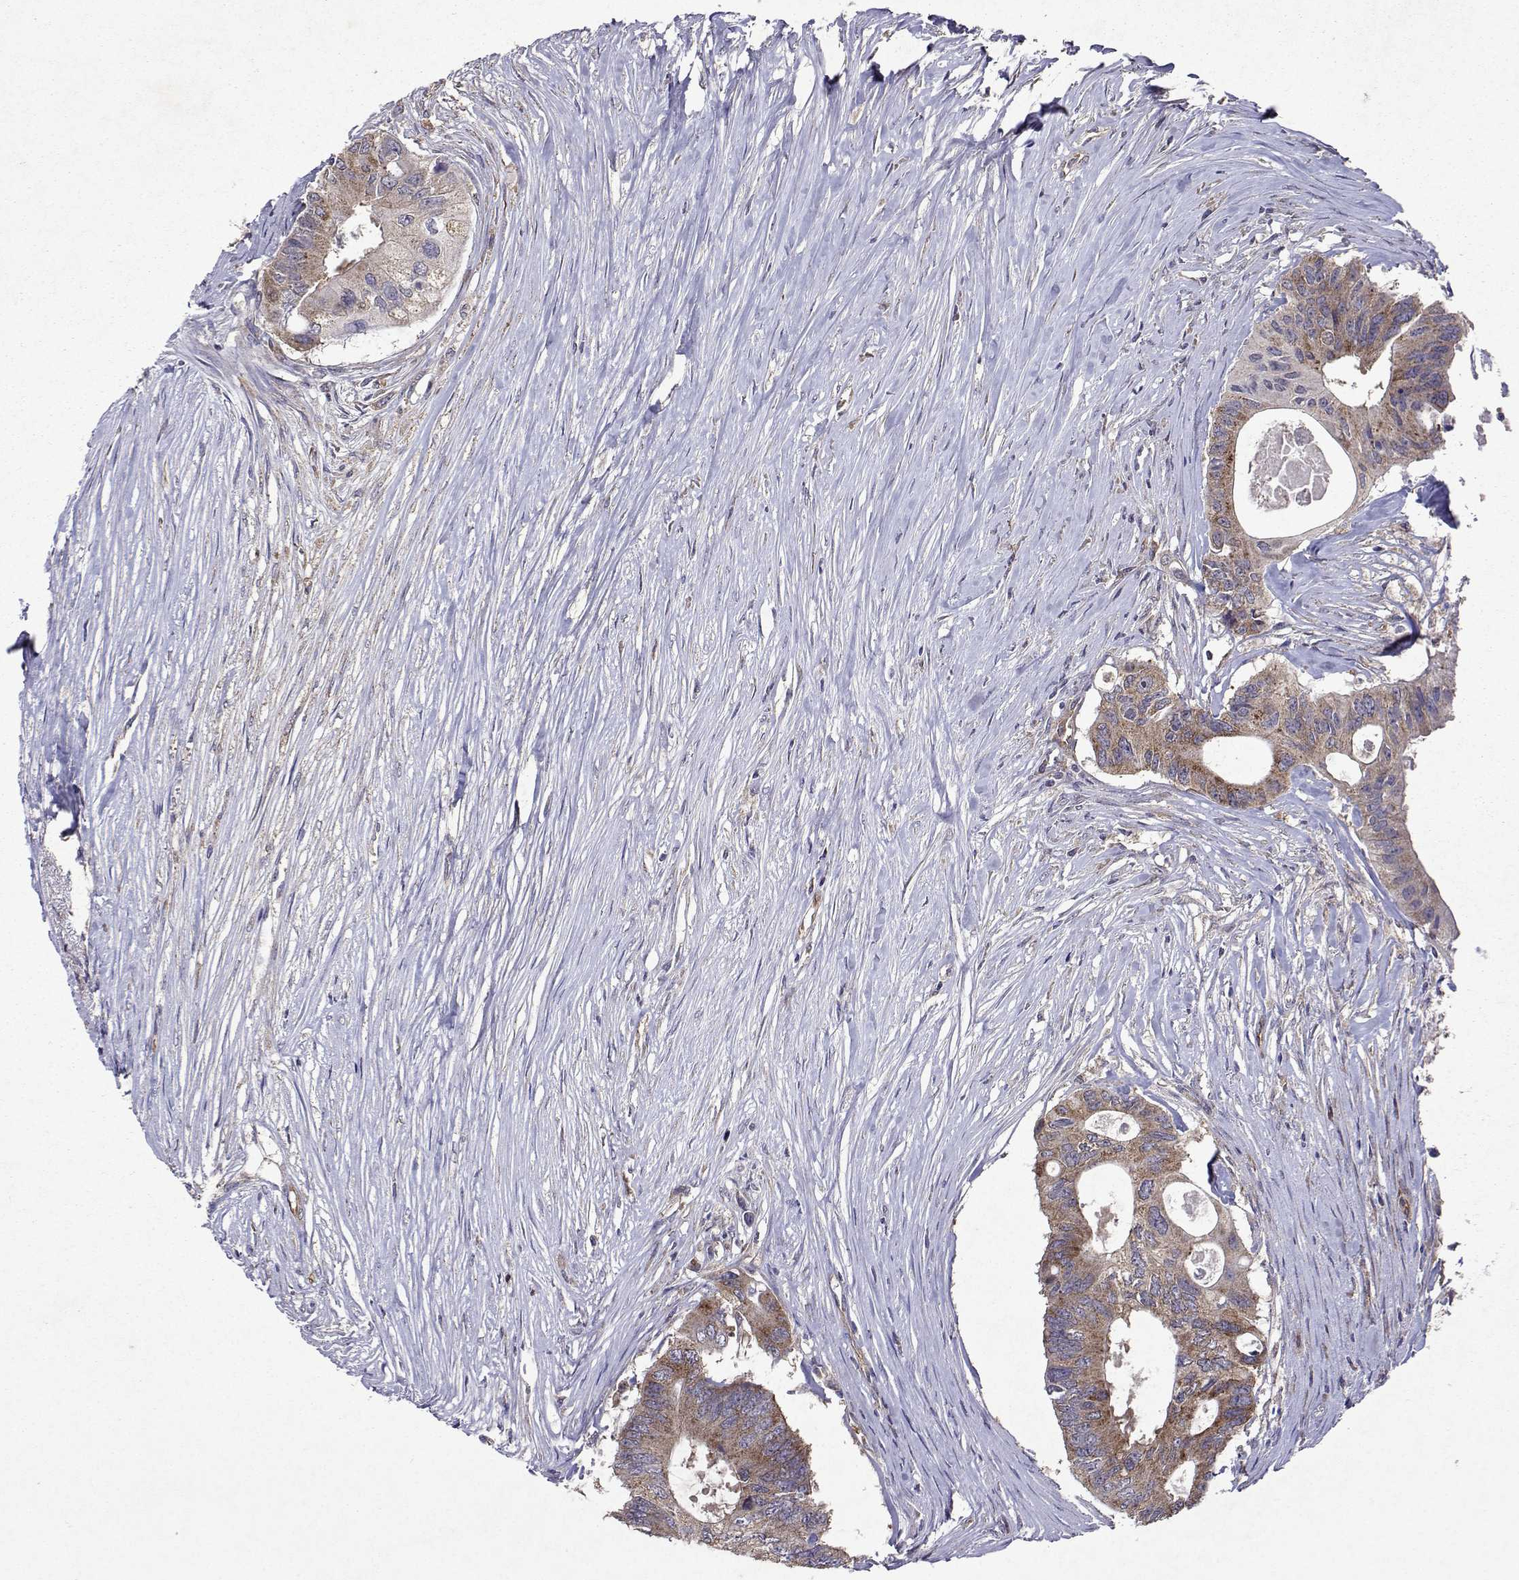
{"staining": {"intensity": "moderate", "quantity": ">75%", "location": "cytoplasmic/membranous"}, "tissue": "colorectal cancer", "cell_type": "Tumor cells", "image_type": "cancer", "snomed": [{"axis": "morphology", "description": "Adenocarcinoma, NOS"}, {"axis": "topography", "description": "Colon"}], "caption": "IHC image of colorectal adenocarcinoma stained for a protein (brown), which shows medium levels of moderate cytoplasmic/membranous staining in approximately >75% of tumor cells.", "gene": "TARBP2", "patient": {"sex": "male", "age": 71}}